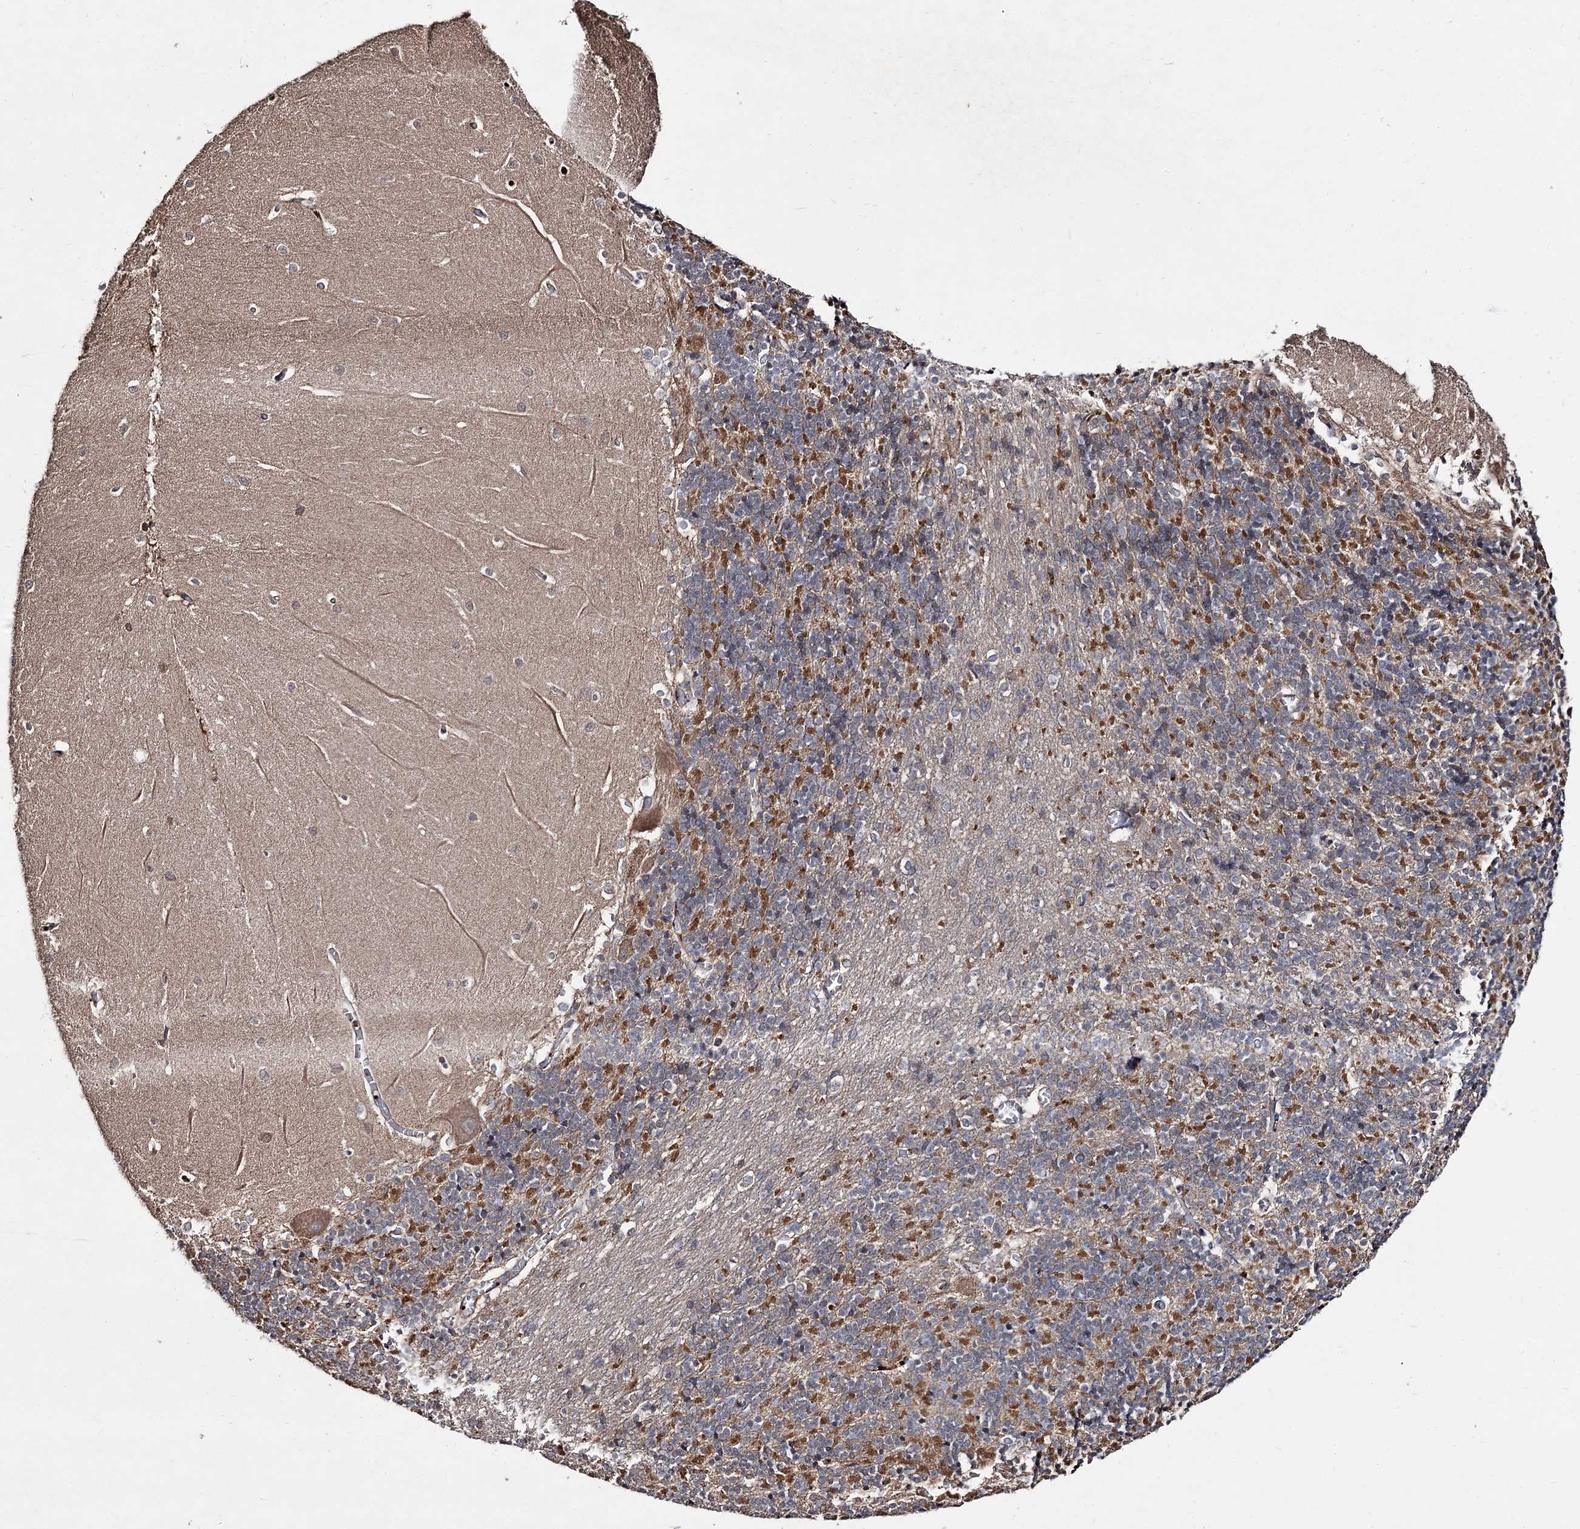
{"staining": {"intensity": "moderate", "quantity": "<25%", "location": "cytoplasmic/membranous"}, "tissue": "cerebellum", "cell_type": "Cells in granular layer", "image_type": "normal", "snomed": [{"axis": "morphology", "description": "Normal tissue, NOS"}, {"axis": "topography", "description": "Cerebellum"}], "caption": "High-magnification brightfield microscopy of unremarkable cerebellum stained with DAB (brown) and counterstained with hematoxylin (blue). cells in granular layer exhibit moderate cytoplasmic/membranous expression is seen in approximately<25% of cells. The staining was performed using DAB to visualize the protein expression in brown, while the nuclei were stained in blue with hematoxylin (Magnification: 20x).", "gene": "ARFIP2", "patient": {"sex": "male", "age": 37}}